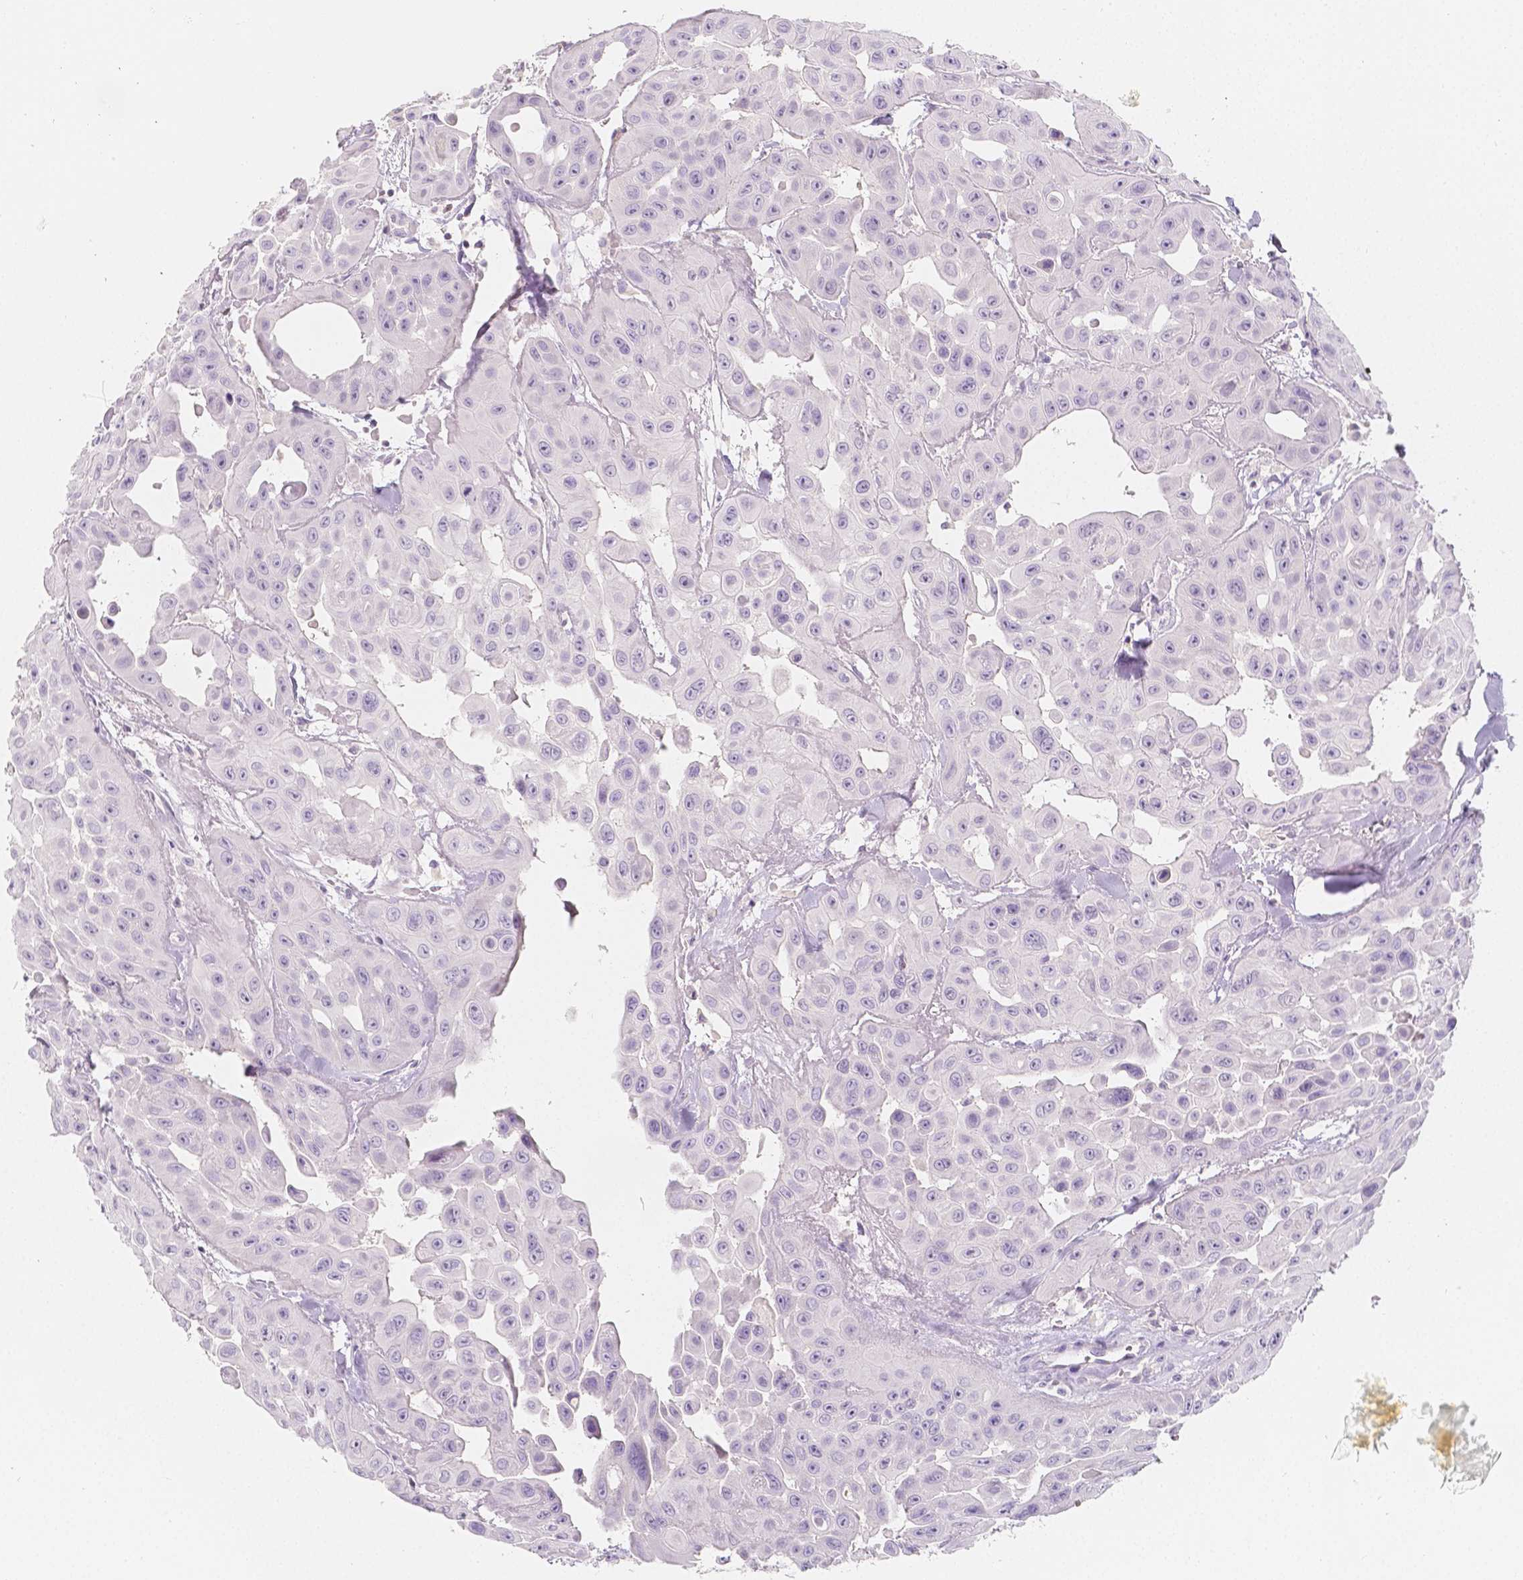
{"staining": {"intensity": "negative", "quantity": "none", "location": "none"}, "tissue": "head and neck cancer", "cell_type": "Tumor cells", "image_type": "cancer", "snomed": [{"axis": "morphology", "description": "Adenocarcinoma, NOS"}, {"axis": "topography", "description": "Head-Neck"}], "caption": "The IHC micrograph has no significant positivity in tumor cells of head and neck adenocarcinoma tissue.", "gene": "BATF", "patient": {"sex": "male", "age": 73}}